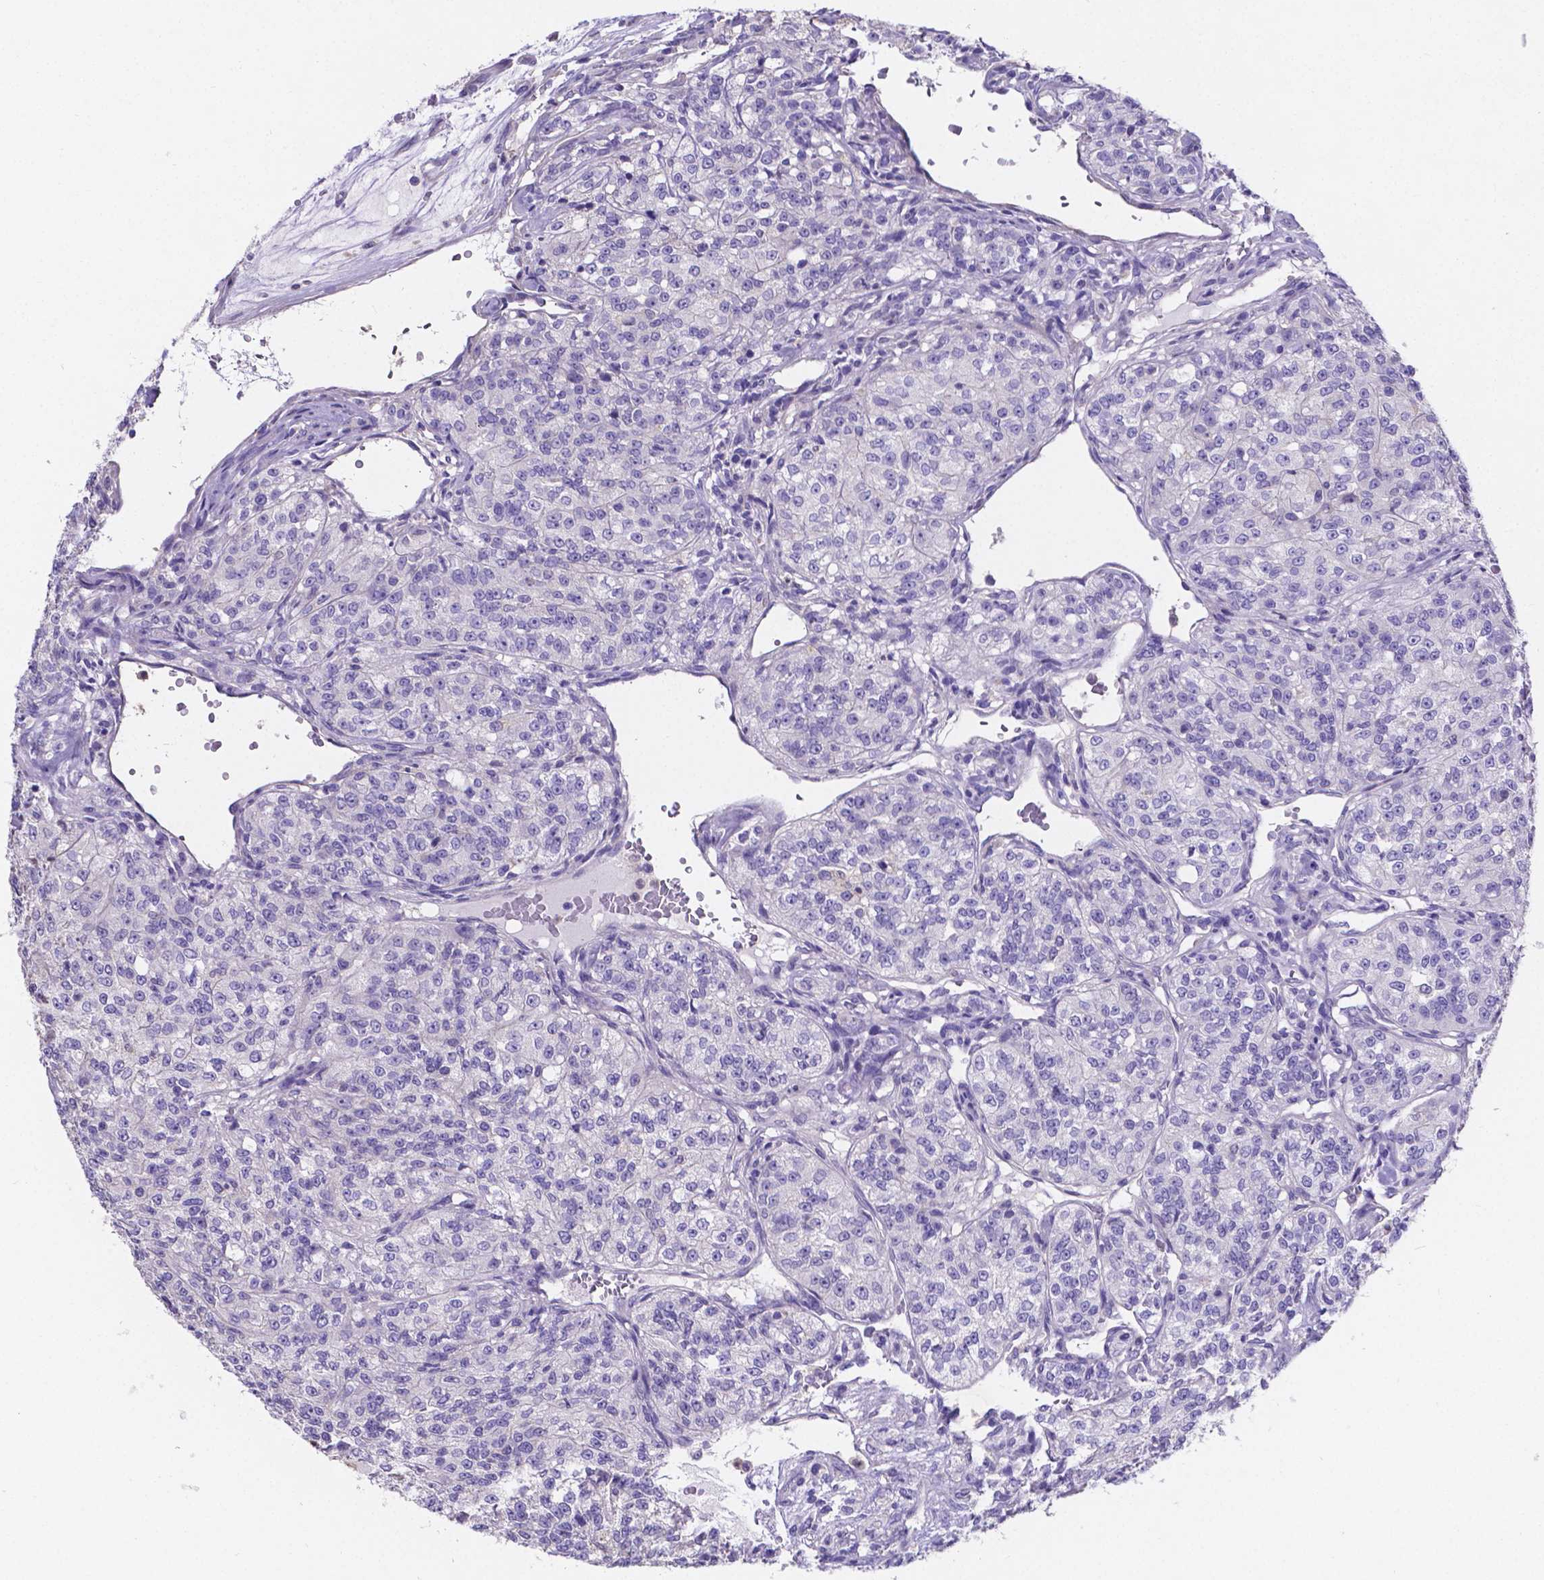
{"staining": {"intensity": "negative", "quantity": "none", "location": "none"}, "tissue": "renal cancer", "cell_type": "Tumor cells", "image_type": "cancer", "snomed": [{"axis": "morphology", "description": "Adenocarcinoma, NOS"}, {"axis": "topography", "description": "Kidney"}], "caption": "Tumor cells are negative for brown protein staining in renal adenocarcinoma.", "gene": "ATP6V1D", "patient": {"sex": "female", "age": 63}}